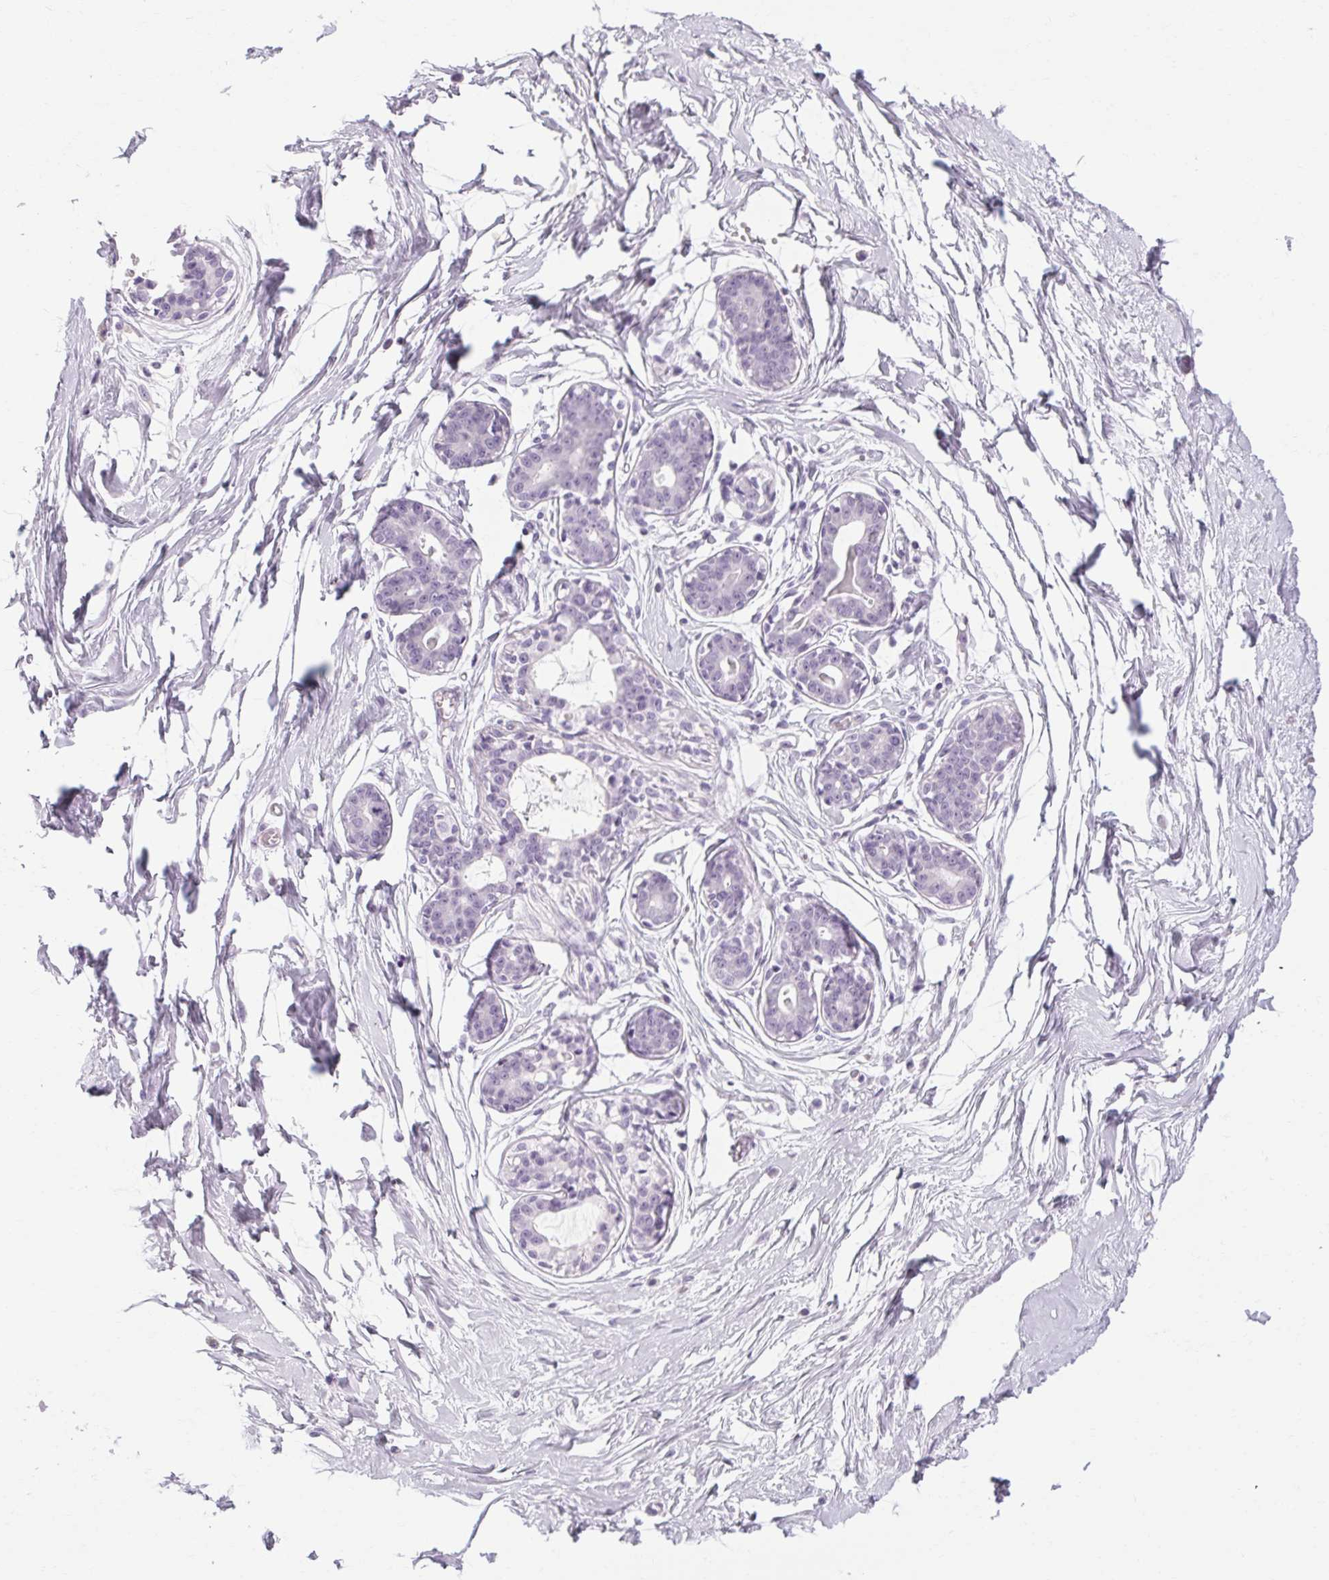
{"staining": {"intensity": "negative", "quantity": "none", "location": "none"}, "tissue": "breast", "cell_type": "Adipocytes", "image_type": "normal", "snomed": [{"axis": "morphology", "description": "Normal tissue, NOS"}, {"axis": "topography", "description": "Breast"}], "caption": "Histopathology image shows no protein staining in adipocytes of benign breast.", "gene": "POMC", "patient": {"sex": "female", "age": 45}}